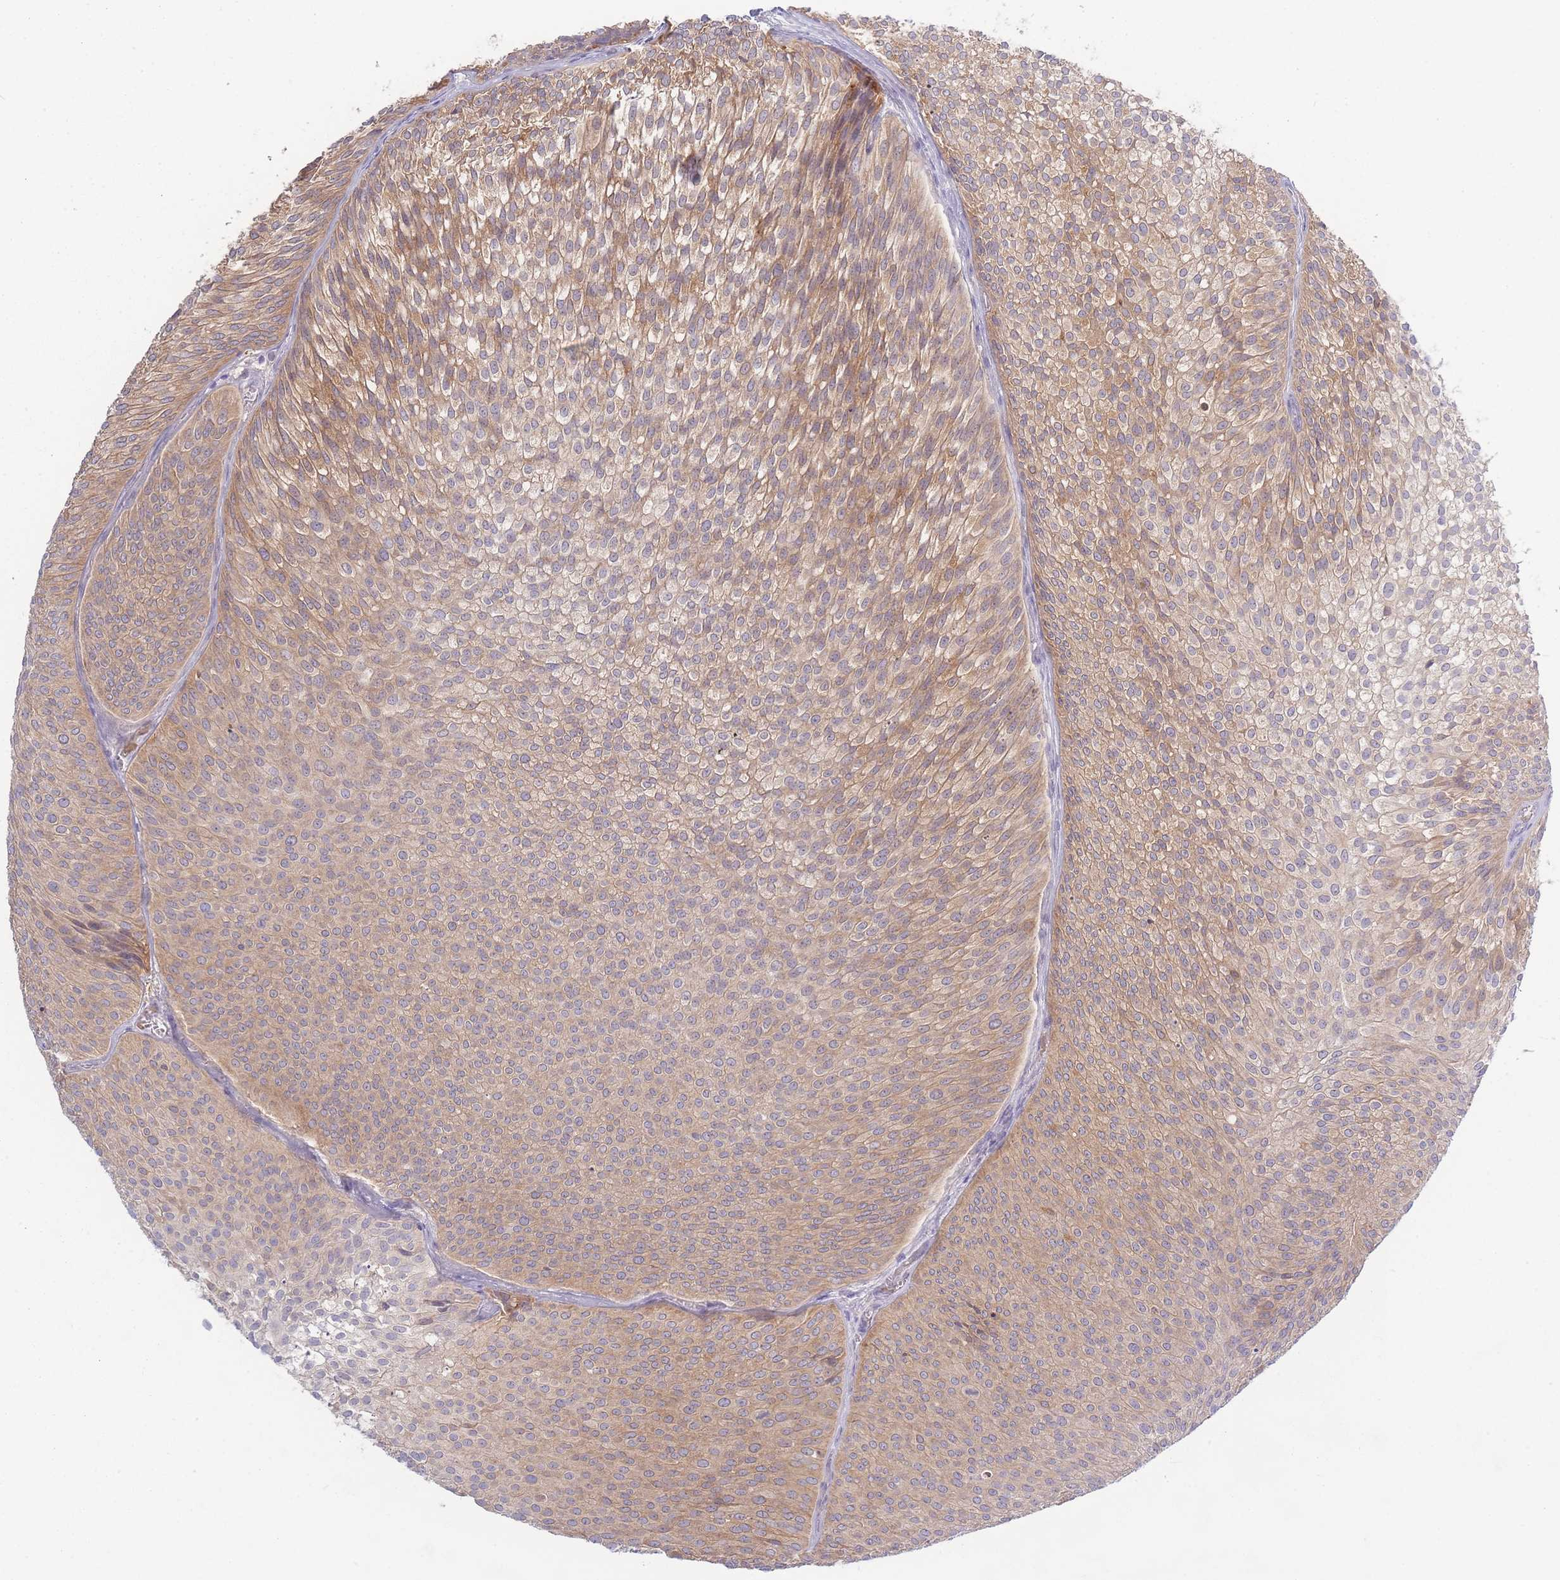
{"staining": {"intensity": "moderate", "quantity": ">75%", "location": "cytoplasmic/membranous"}, "tissue": "urothelial cancer", "cell_type": "Tumor cells", "image_type": "cancer", "snomed": [{"axis": "morphology", "description": "Urothelial carcinoma, Low grade"}, {"axis": "topography", "description": "Urinary bladder"}], "caption": "Tumor cells exhibit moderate cytoplasmic/membranous expression in about >75% of cells in urothelial cancer. (DAB IHC, brown staining for protein, blue staining for nuclei).", "gene": "SPHKAP", "patient": {"sex": "male", "age": 91}}